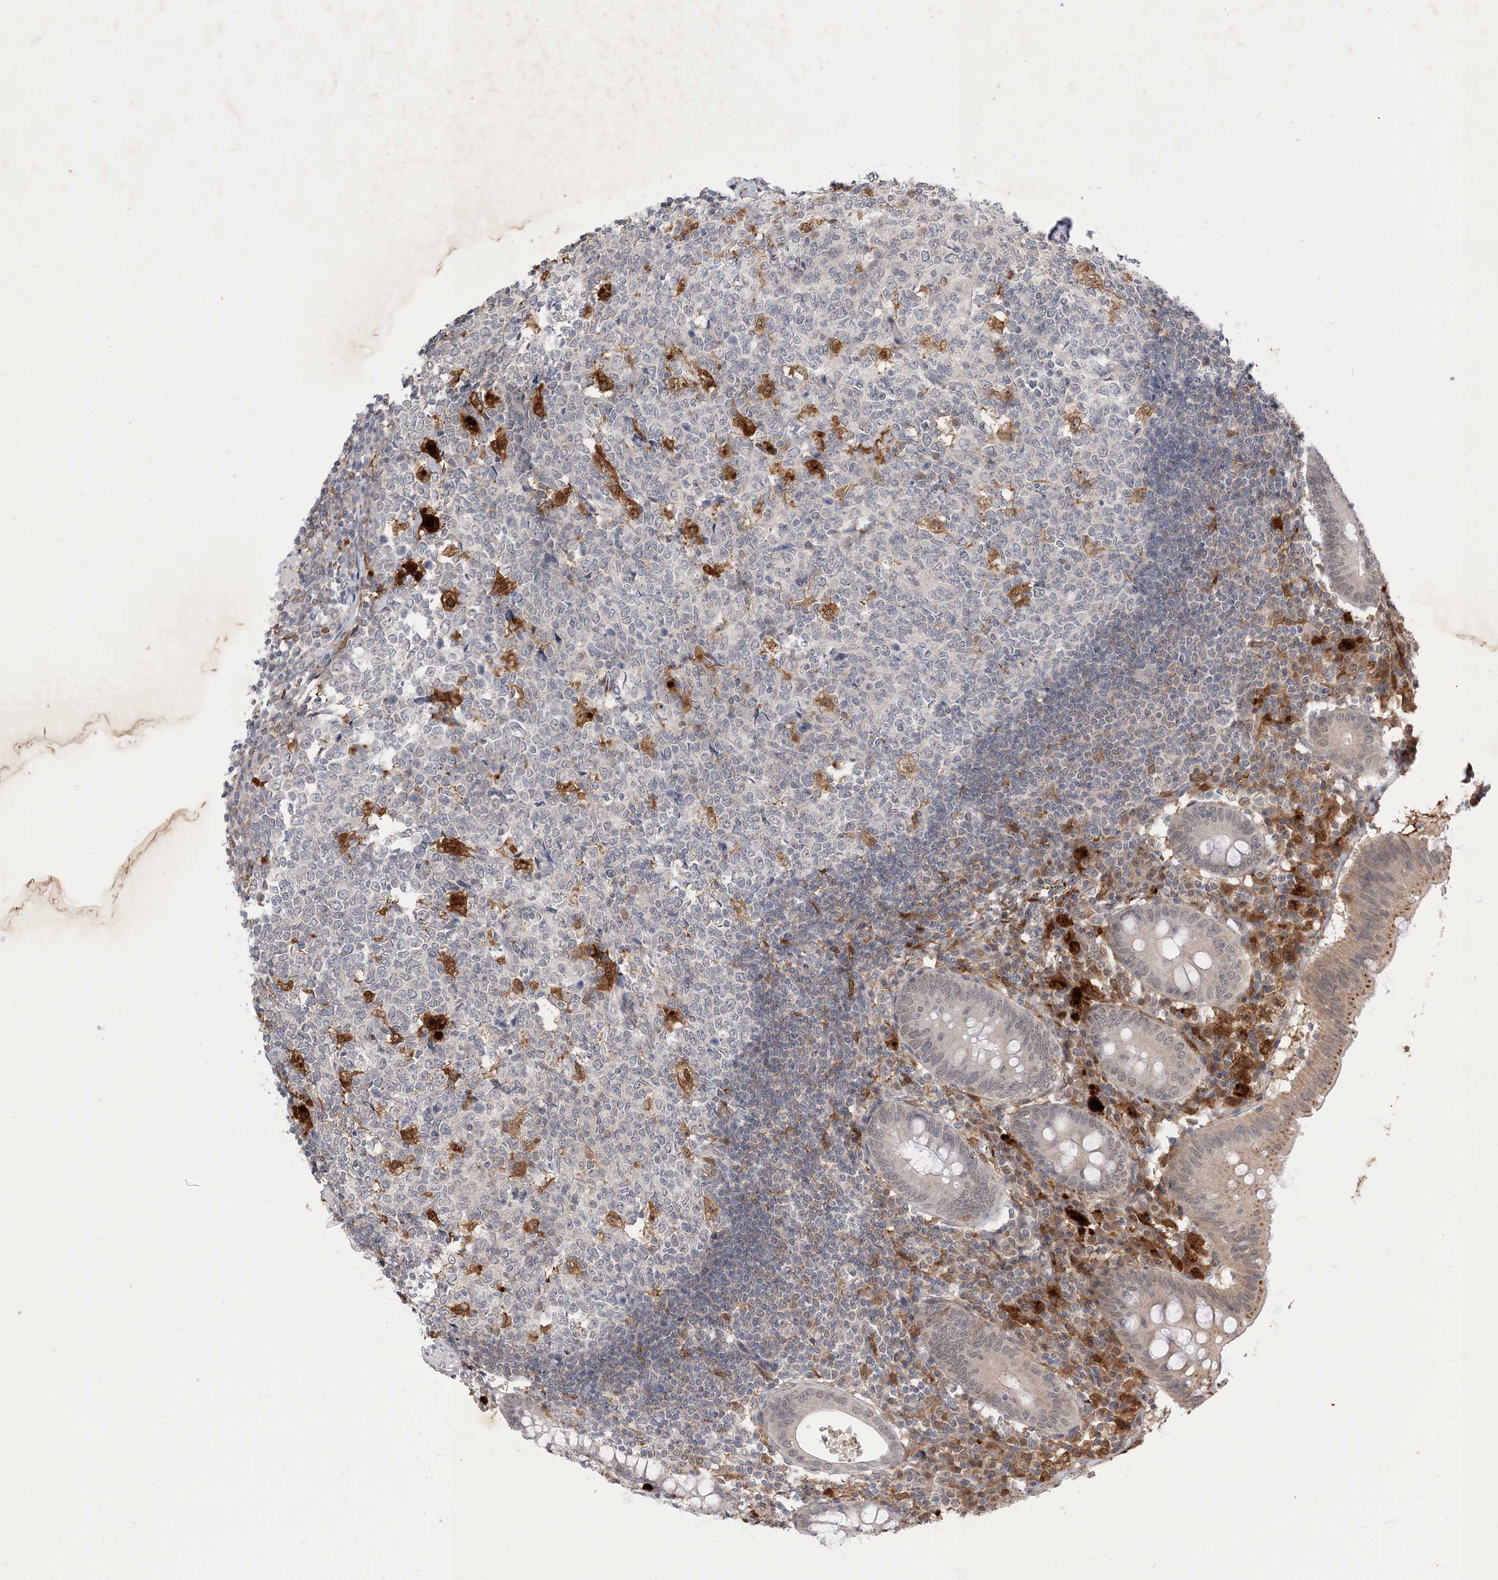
{"staining": {"intensity": "moderate", "quantity": "<25%", "location": "cytoplasmic/membranous"}, "tissue": "appendix", "cell_type": "Glandular cells", "image_type": "normal", "snomed": [{"axis": "morphology", "description": "Normal tissue, NOS"}, {"axis": "topography", "description": "Appendix"}], "caption": "This photomicrograph displays immunohistochemistry staining of normal appendix, with low moderate cytoplasmic/membranous staining in approximately <25% of glandular cells.", "gene": "NAGK", "patient": {"sex": "female", "age": 54}}